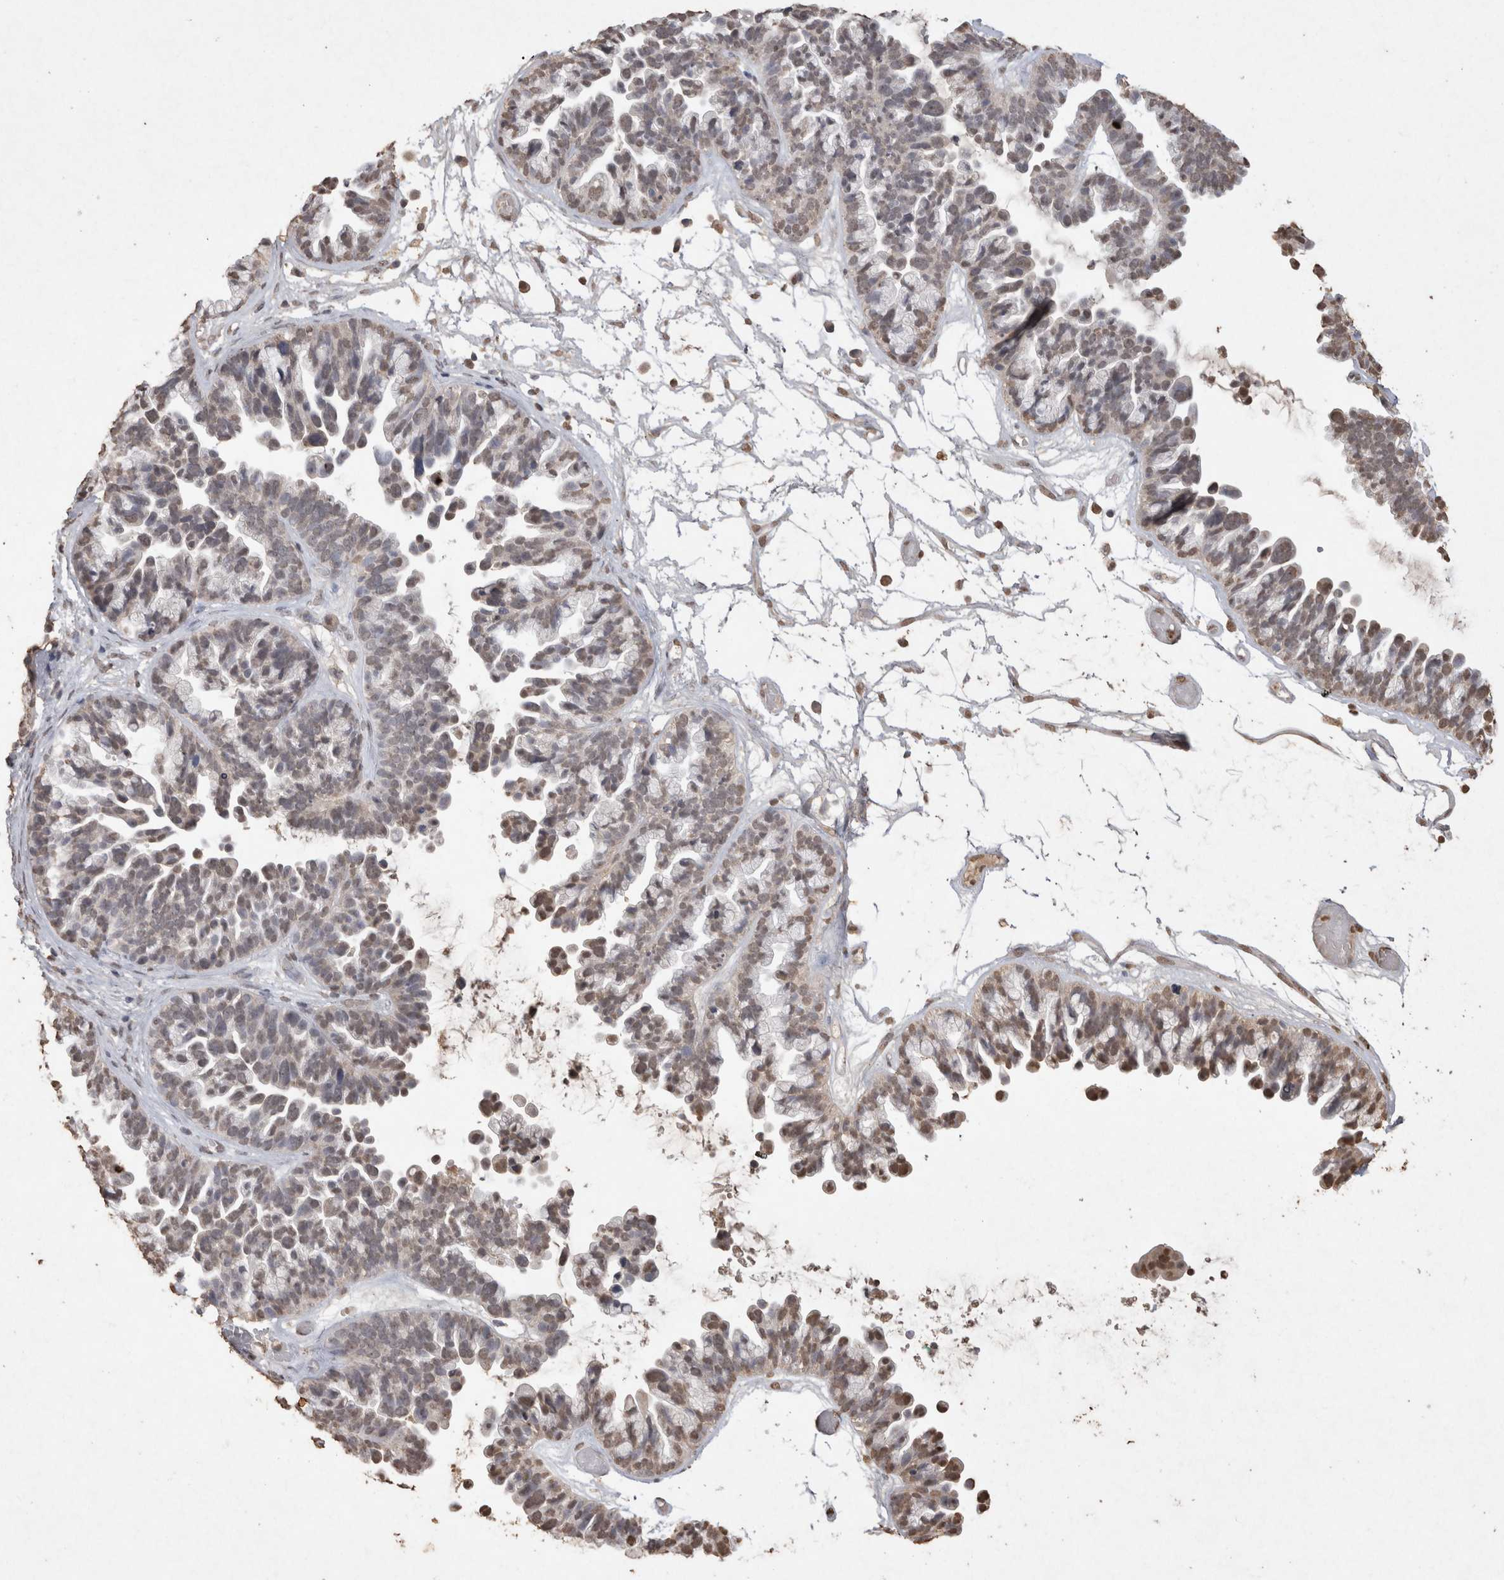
{"staining": {"intensity": "weak", "quantity": "25%-75%", "location": "nuclear"}, "tissue": "ovarian cancer", "cell_type": "Tumor cells", "image_type": "cancer", "snomed": [{"axis": "morphology", "description": "Cystadenocarcinoma, serous, NOS"}, {"axis": "topography", "description": "Ovary"}], "caption": "The photomicrograph displays a brown stain indicating the presence of a protein in the nuclear of tumor cells in ovarian cancer.", "gene": "MLX", "patient": {"sex": "female", "age": 56}}